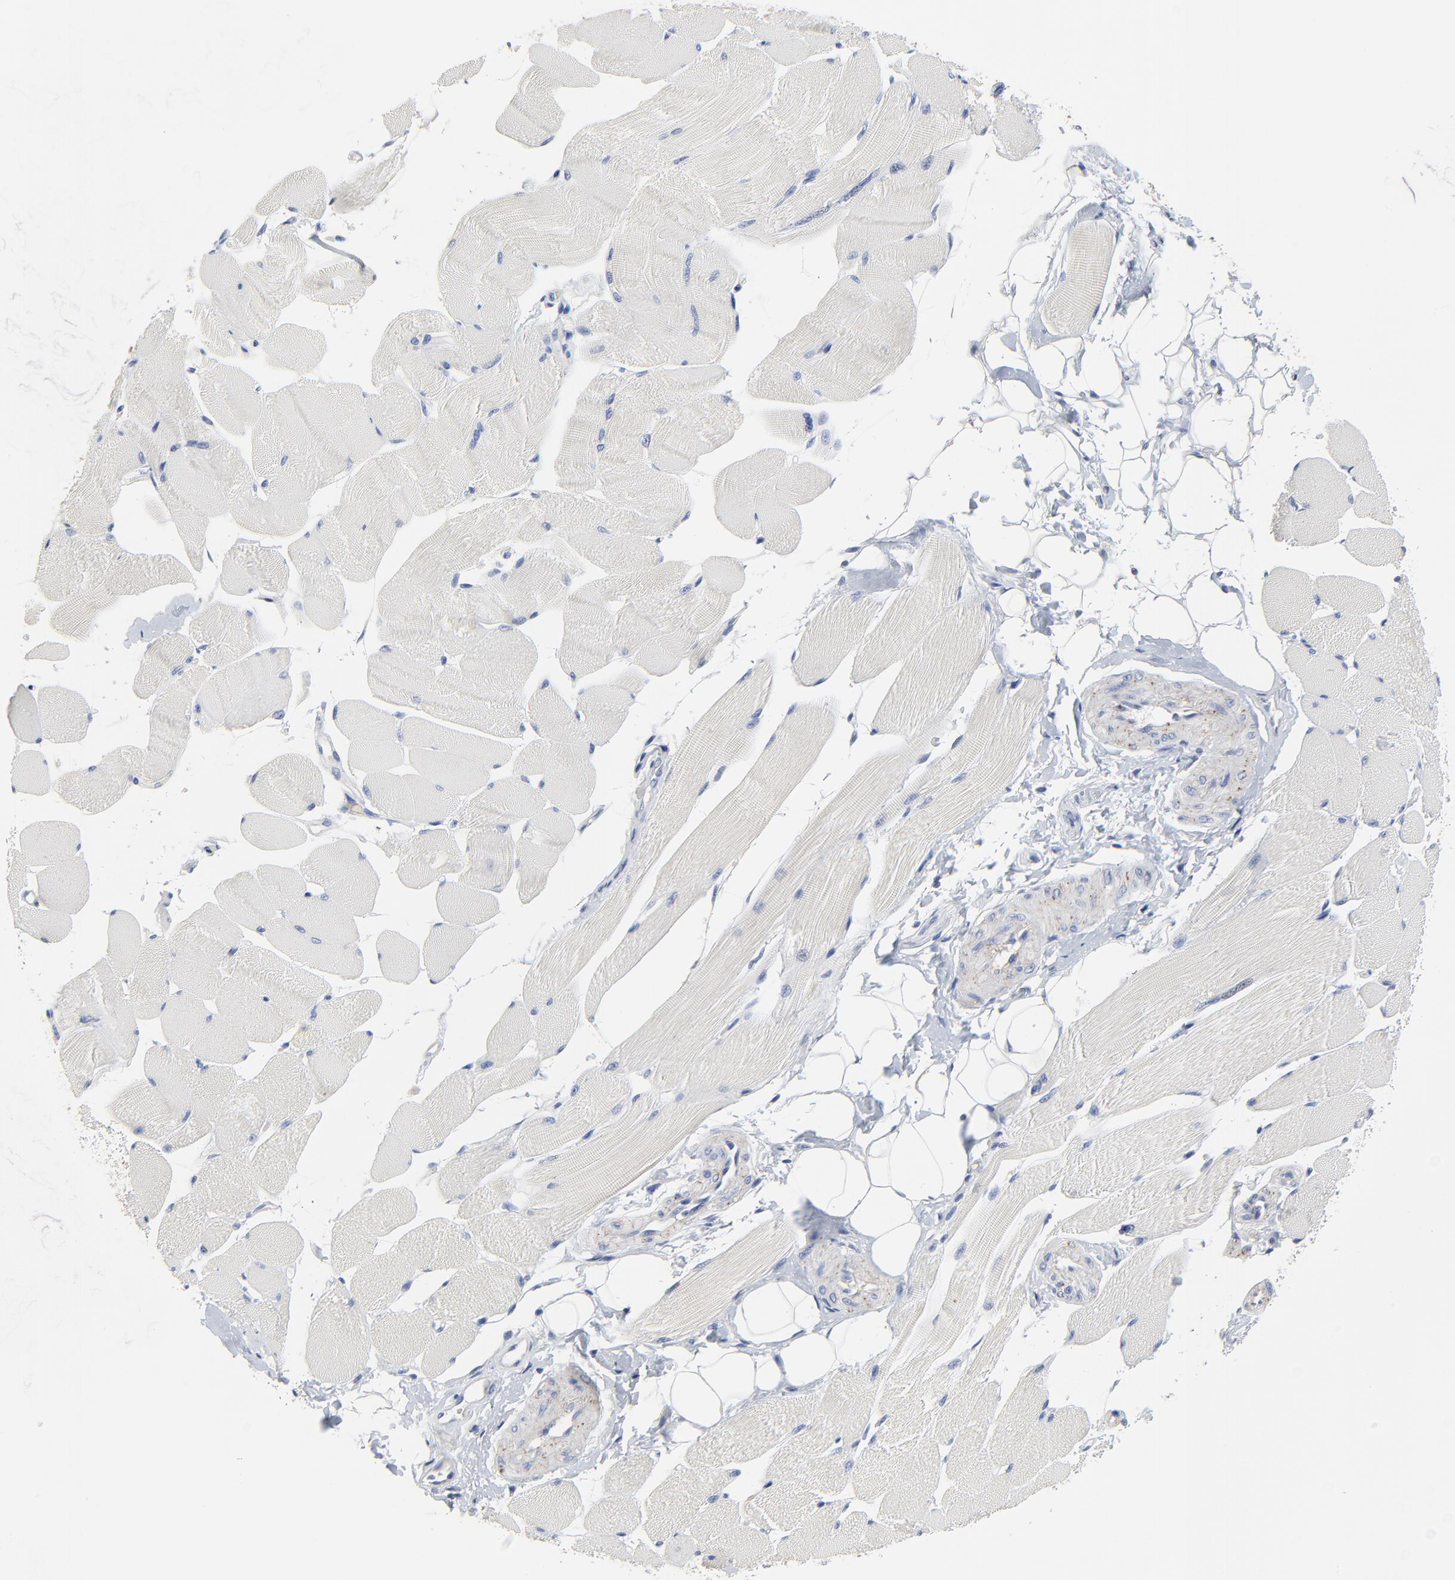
{"staining": {"intensity": "negative", "quantity": "none", "location": "none"}, "tissue": "skeletal muscle", "cell_type": "Myocytes", "image_type": "normal", "snomed": [{"axis": "morphology", "description": "Normal tissue, NOS"}, {"axis": "topography", "description": "Skeletal muscle"}, {"axis": "topography", "description": "Peripheral nerve tissue"}], "caption": "The immunohistochemistry (IHC) image has no significant positivity in myocytes of skeletal muscle. (Brightfield microscopy of DAB IHC at high magnification).", "gene": "DHRSX", "patient": {"sex": "female", "age": 84}}